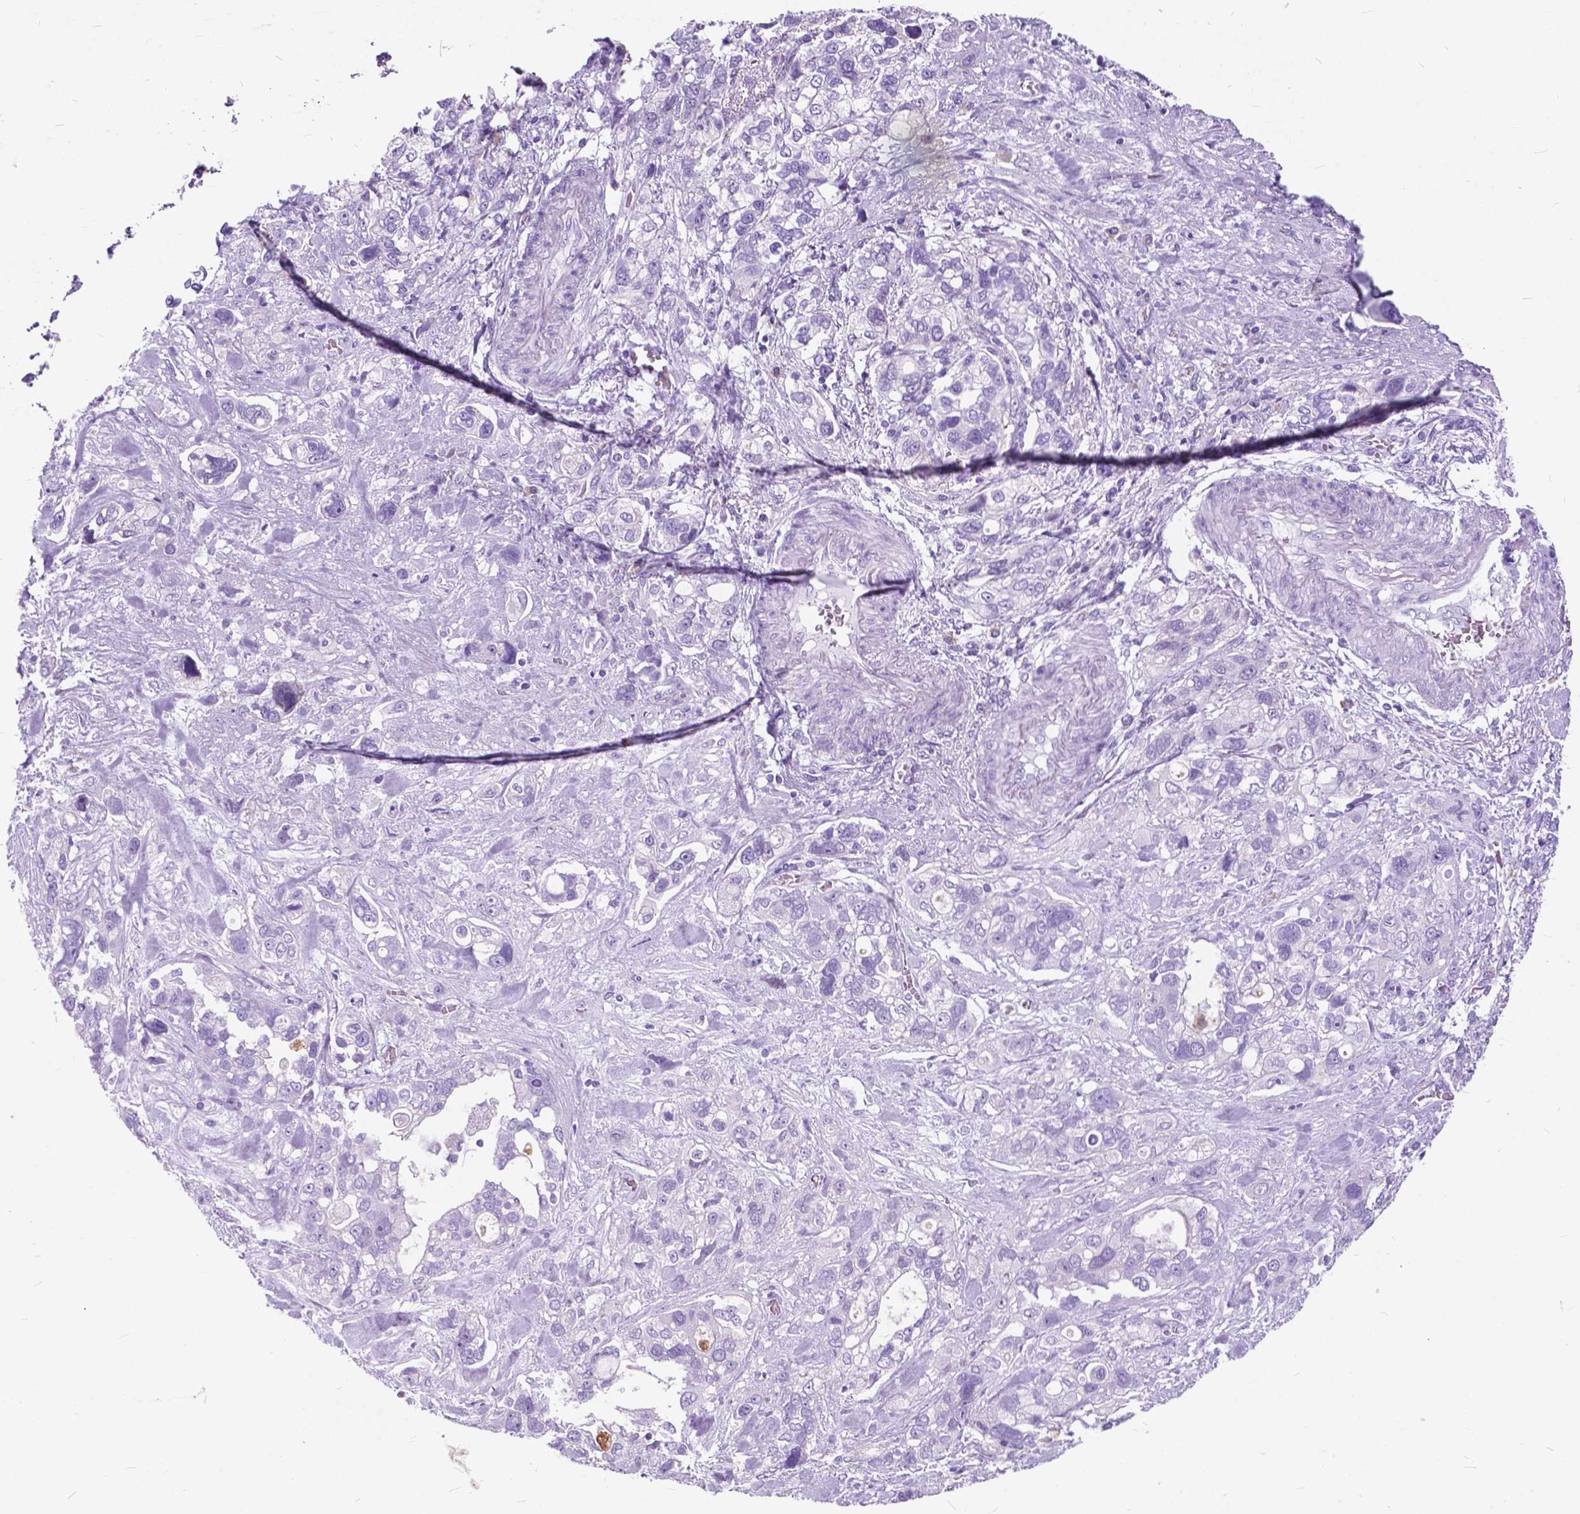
{"staining": {"intensity": "negative", "quantity": "none", "location": "none"}, "tissue": "stomach cancer", "cell_type": "Tumor cells", "image_type": "cancer", "snomed": [{"axis": "morphology", "description": "Adenocarcinoma, NOS"}, {"axis": "topography", "description": "Stomach, upper"}], "caption": "Photomicrograph shows no significant protein expression in tumor cells of stomach cancer (adenocarcinoma).", "gene": "BSND", "patient": {"sex": "female", "age": 81}}